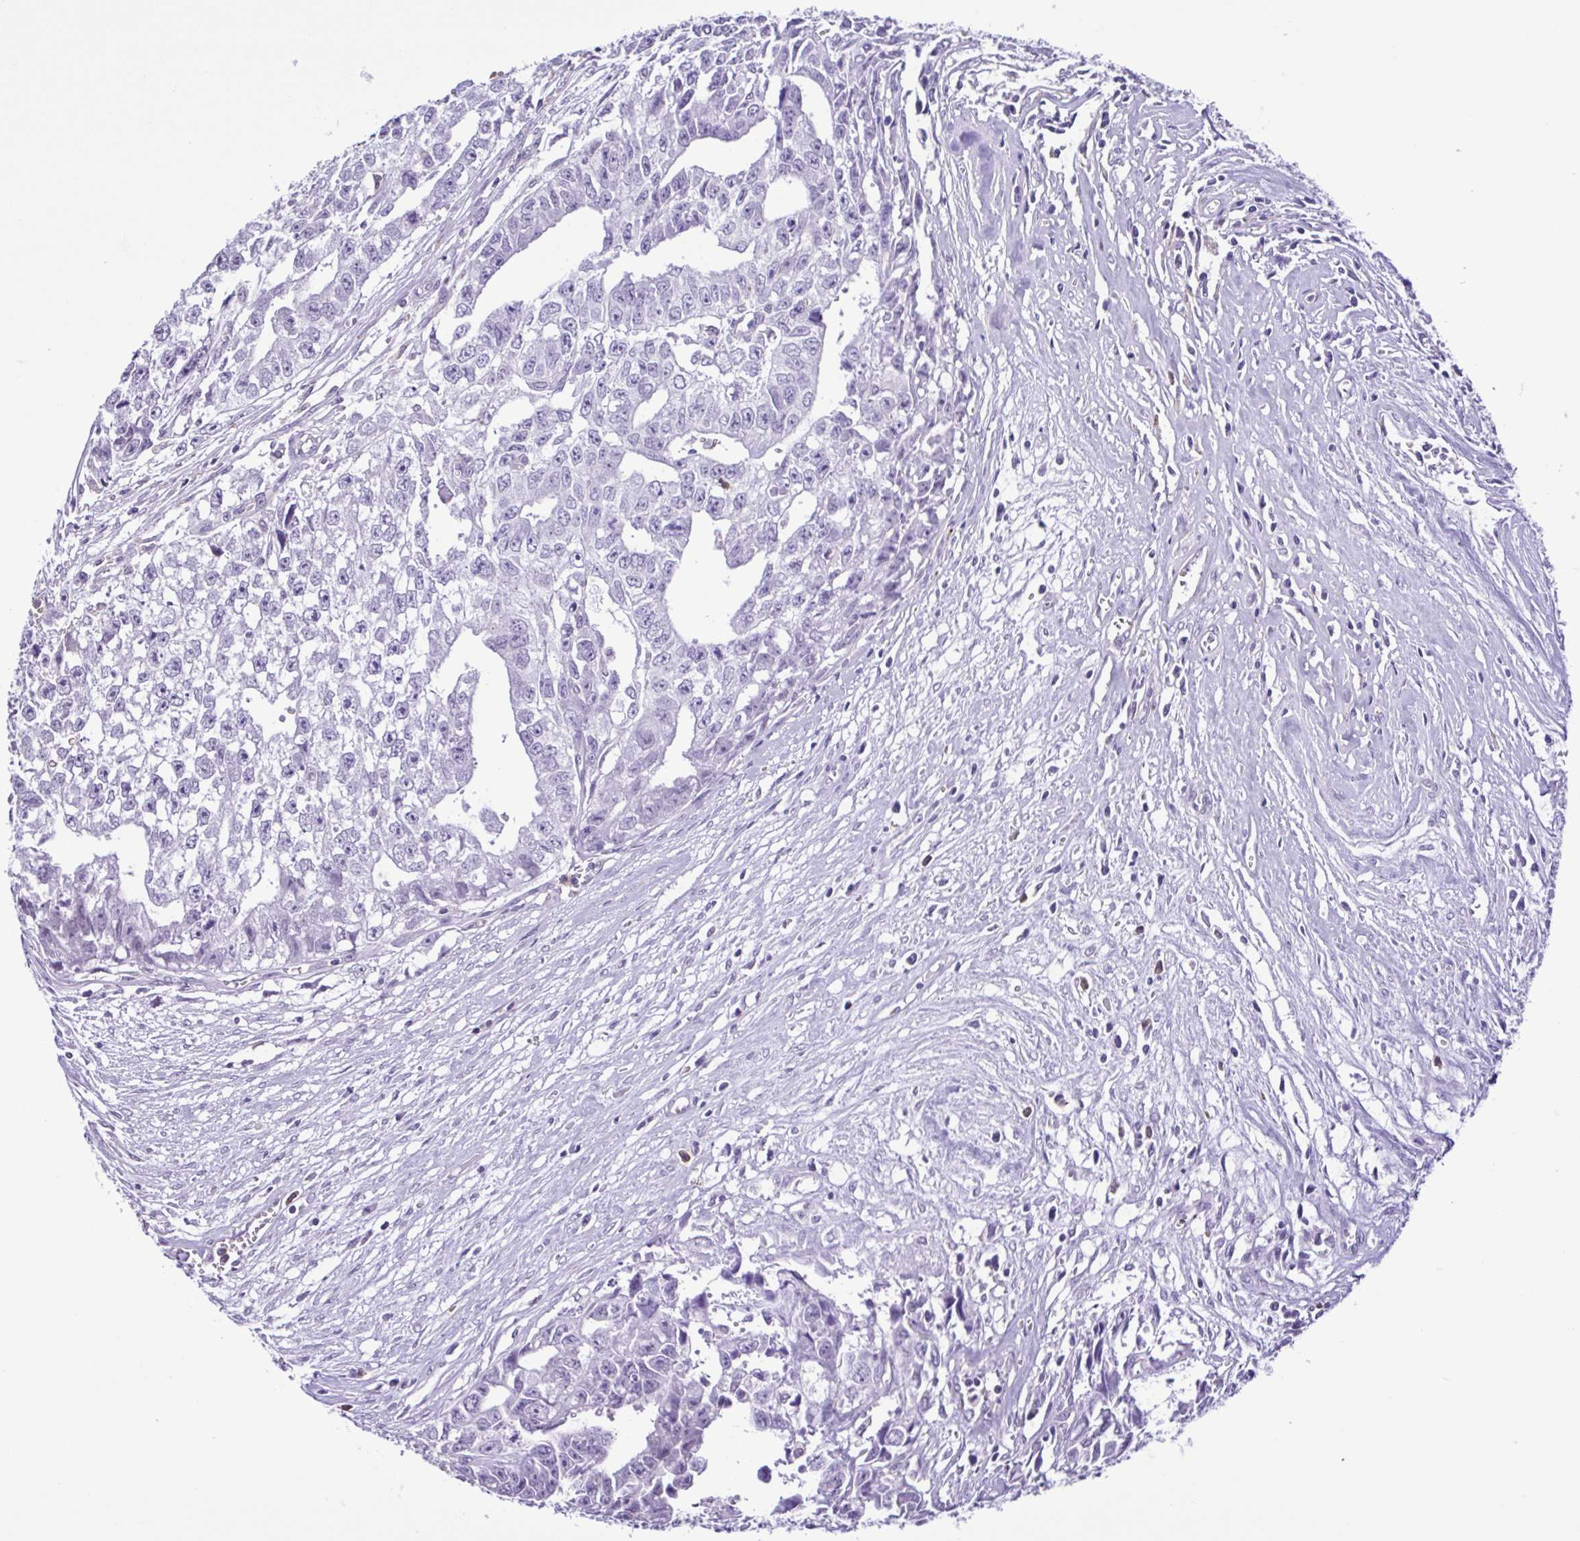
{"staining": {"intensity": "negative", "quantity": "none", "location": "none"}, "tissue": "testis cancer", "cell_type": "Tumor cells", "image_type": "cancer", "snomed": [{"axis": "morphology", "description": "Carcinoma, Embryonal, NOS"}, {"axis": "morphology", "description": "Teratoma, malignant, NOS"}, {"axis": "topography", "description": "Testis"}], "caption": "DAB immunohistochemical staining of testis cancer (embryonal carcinoma) demonstrates no significant expression in tumor cells.", "gene": "CBY2", "patient": {"sex": "male", "age": 24}}